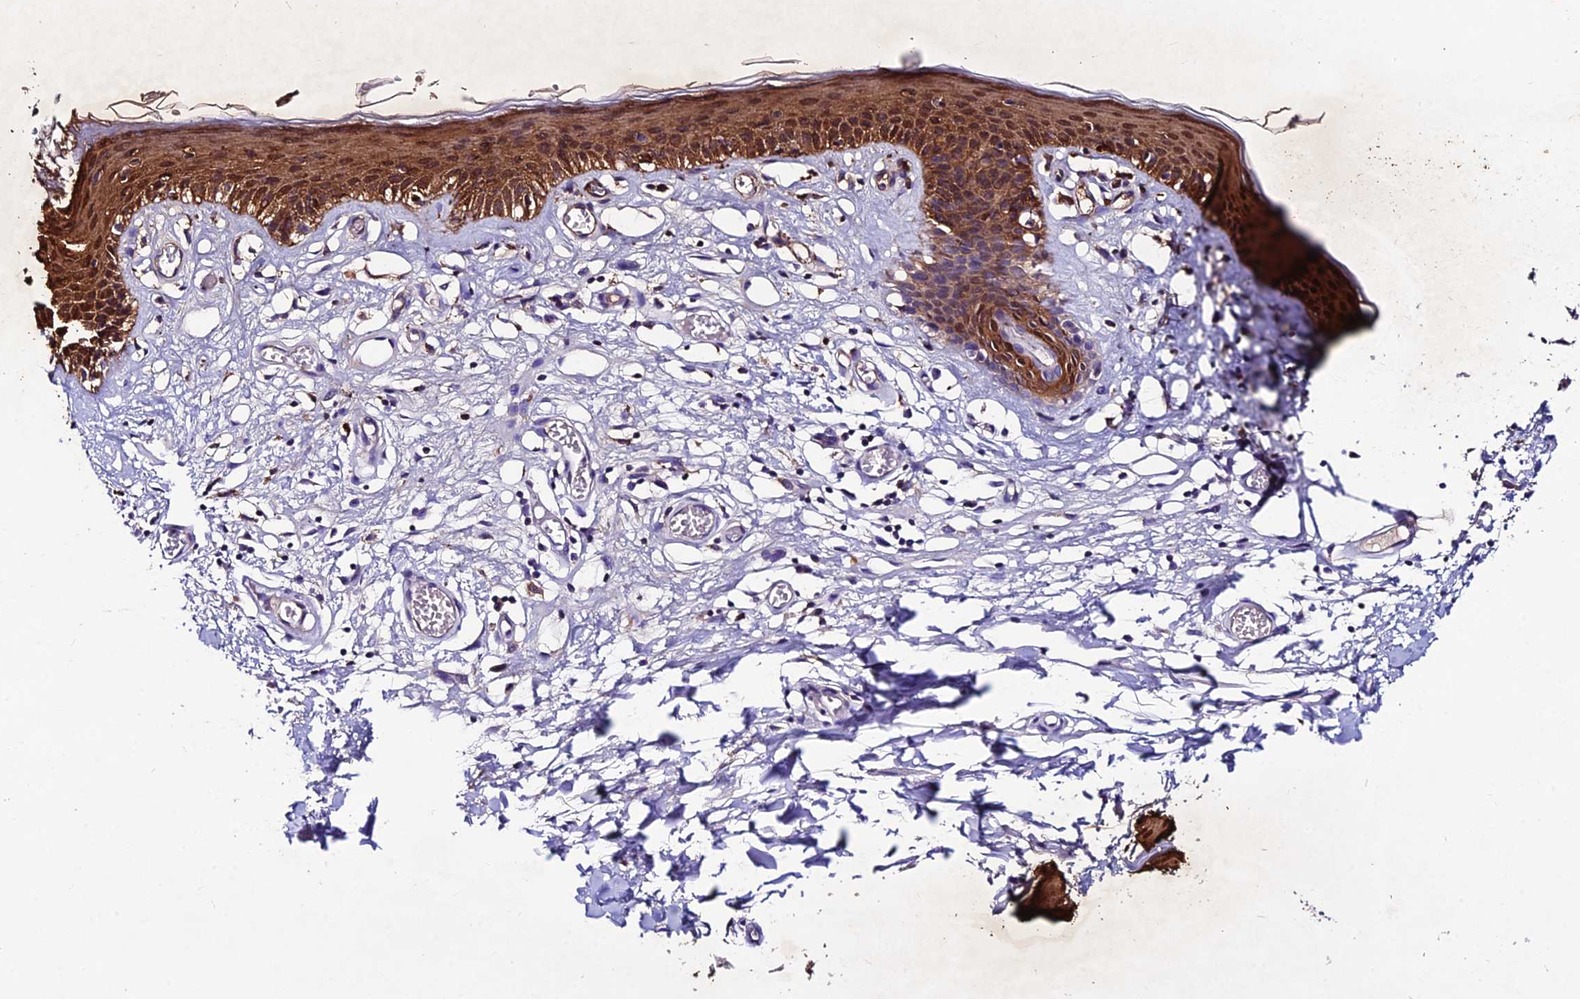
{"staining": {"intensity": "strong", "quantity": ">75%", "location": "cytoplasmic/membranous,nuclear"}, "tissue": "skin", "cell_type": "Epidermal cells", "image_type": "normal", "snomed": [{"axis": "morphology", "description": "Normal tissue, NOS"}, {"axis": "topography", "description": "Adipose tissue"}, {"axis": "topography", "description": "Vascular tissue"}, {"axis": "topography", "description": "Vulva"}, {"axis": "topography", "description": "Peripheral nerve tissue"}], "caption": "Immunohistochemical staining of normal skin exhibits strong cytoplasmic/membranous,nuclear protein expression in about >75% of epidermal cells.", "gene": "LGALS7", "patient": {"sex": "female", "age": 86}}